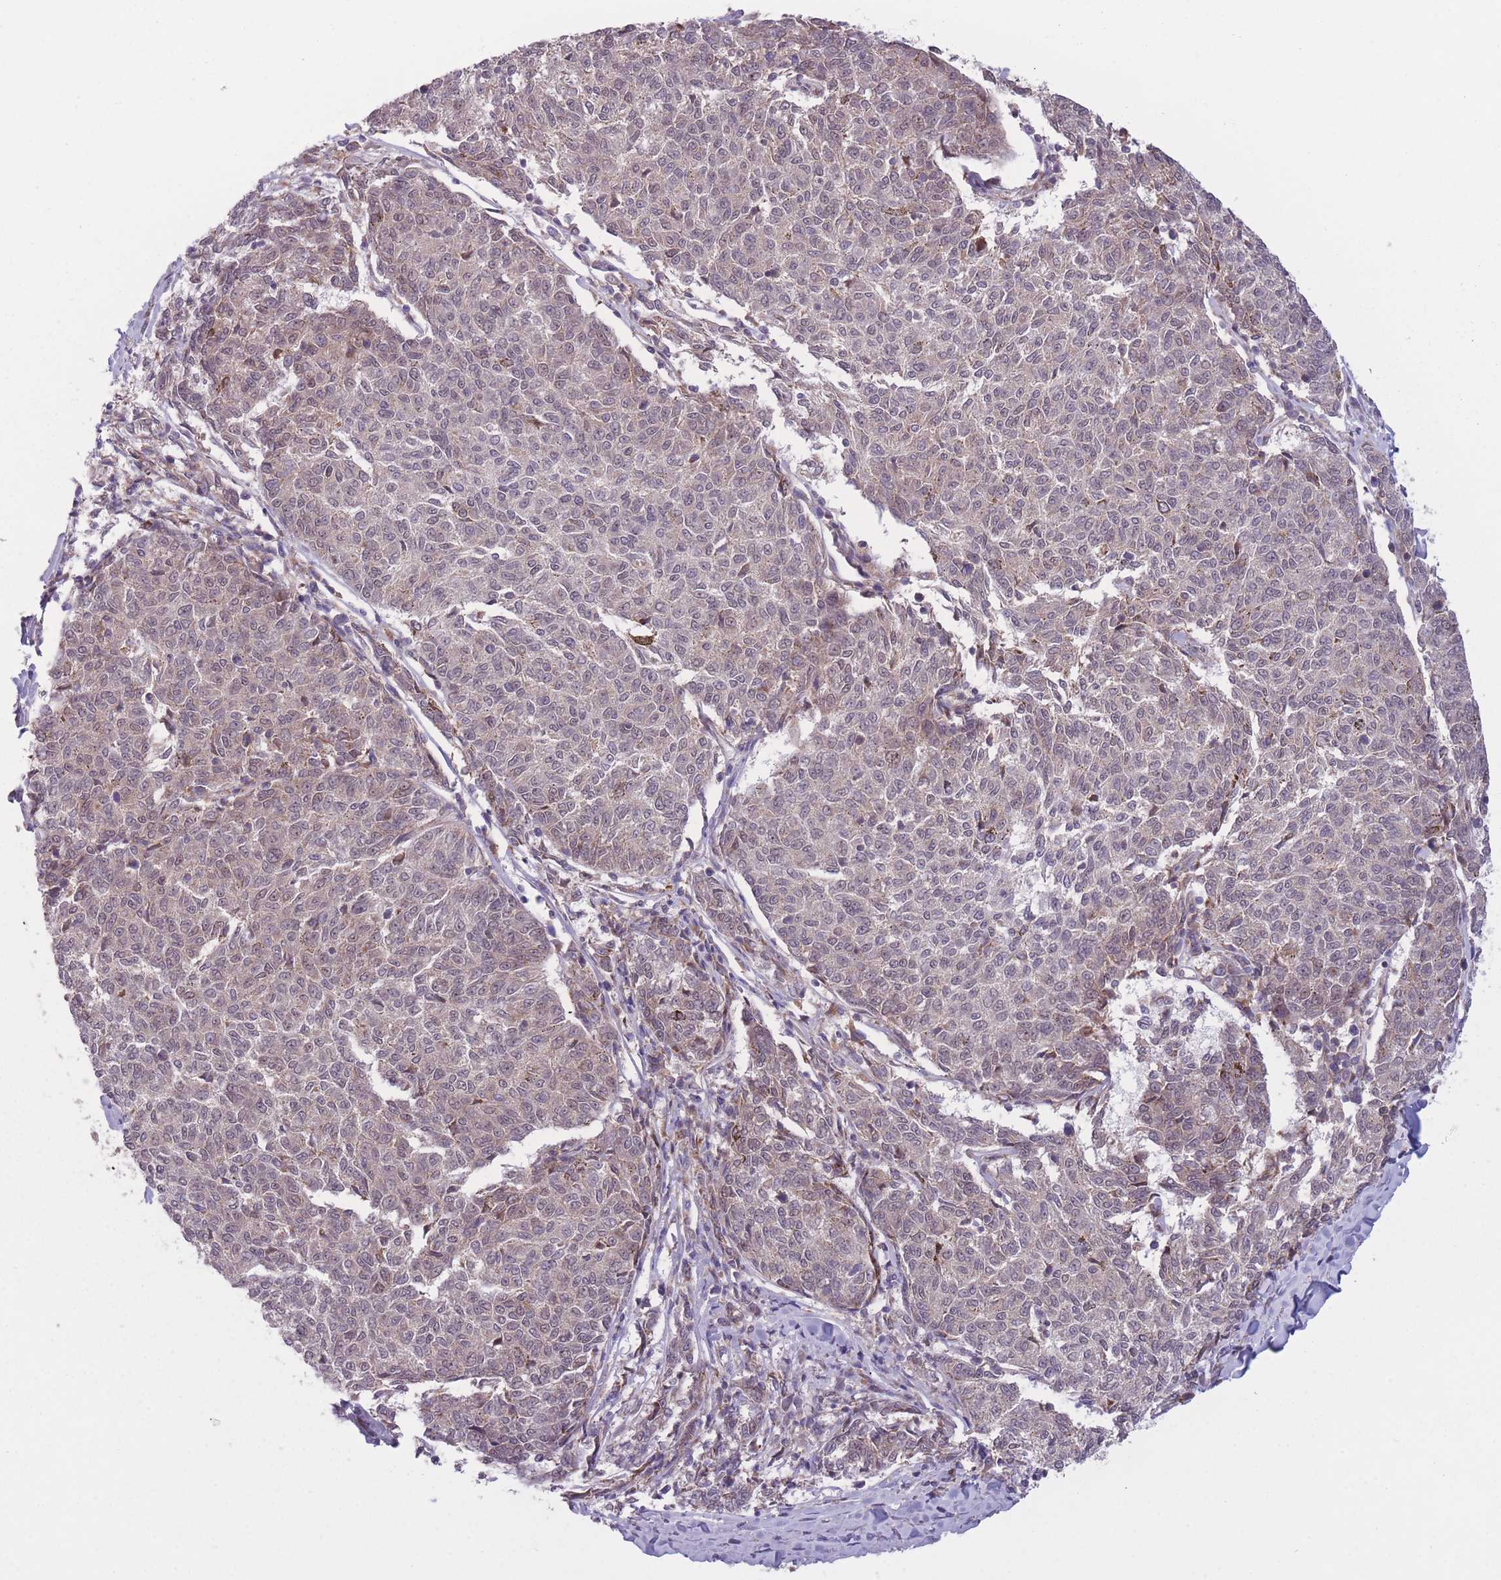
{"staining": {"intensity": "moderate", "quantity": "<25%", "location": "cytoplasmic/membranous,nuclear"}, "tissue": "melanoma", "cell_type": "Tumor cells", "image_type": "cancer", "snomed": [{"axis": "morphology", "description": "Malignant melanoma, NOS"}, {"axis": "topography", "description": "Skin"}], "caption": "The image displays a brown stain indicating the presence of a protein in the cytoplasmic/membranous and nuclear of tumor cells in melanoma.", "gene": "CCT6B", "patient": {"sex": "female", "age": 72}}